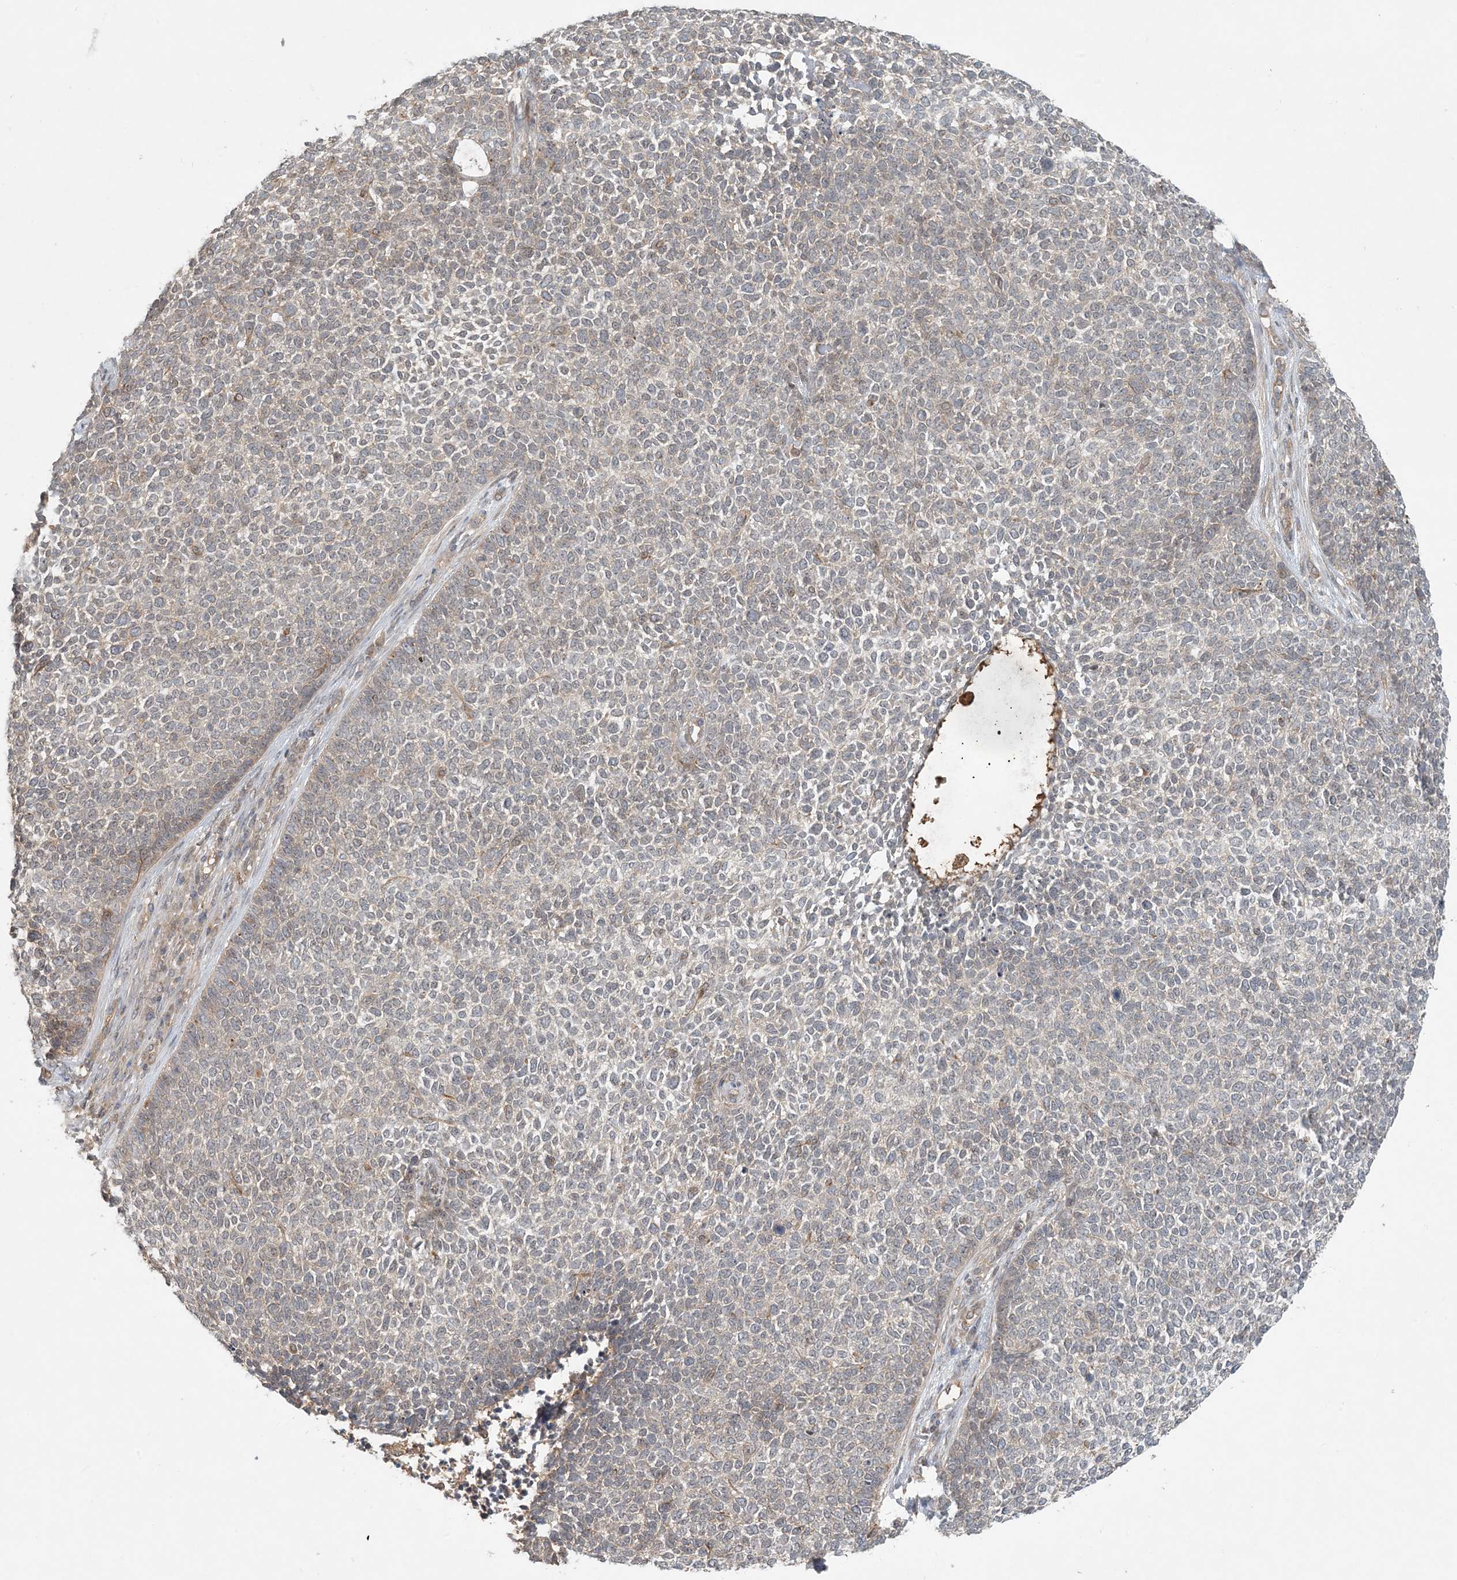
{"staining": {"intensity": "weak", "quantity": "25%-75%", "location": "cytoplasmic/membranous"}, "tissue": "skin cancer", "cell_type": "Tumor cells", "image_type": "cancer", "snomed": [{"axis": "morphology", "description": "Basal cell carcinoma"}, {"axis": "topography", "description": "Skin"}], "caption": "Protein staining by immunohistochemistry (IHC) displays weak cytoplasmic/membranous staining in approximately 25%-75% of tumor cells in skin basal cell carcinoma.", "gene": "OBI1", "patient": {"sex": "female", "age": 84}}